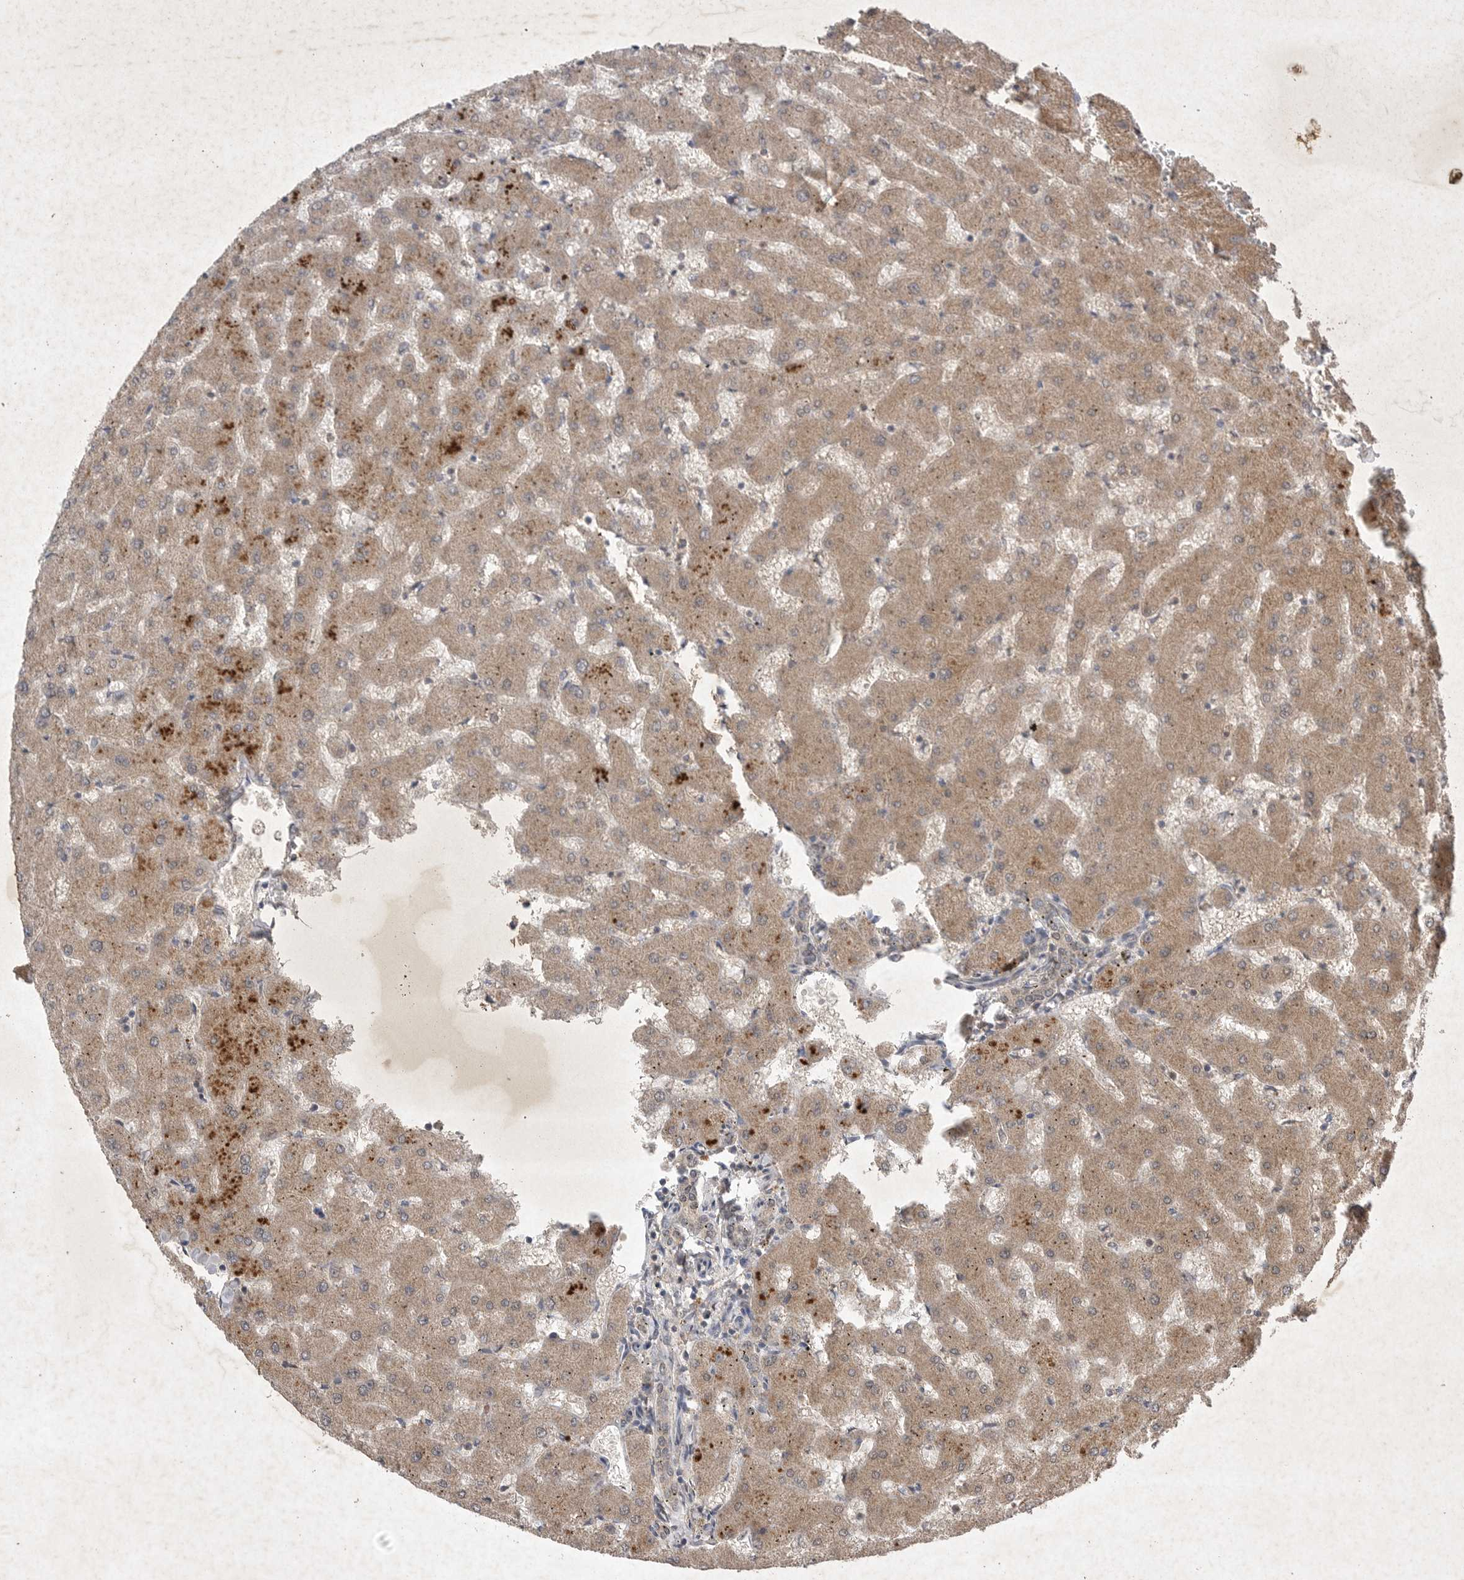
{"staining": {"intensity": "negative", "quantity": "none", "location": "none"}, "tissue": "liver", "cell_type": "Cholangiocytes", "image_type": "normal", "snomed": [{"axis": "morphology", "description": "Normal tissue, NOS"}, {"axis": "topography", "description": "Liver"}], "caption": "IHC of benign liver shows no positivity in cholangiocytes.", "gene": "DDR1", "patient": {"sex": "female", "age": 63}}